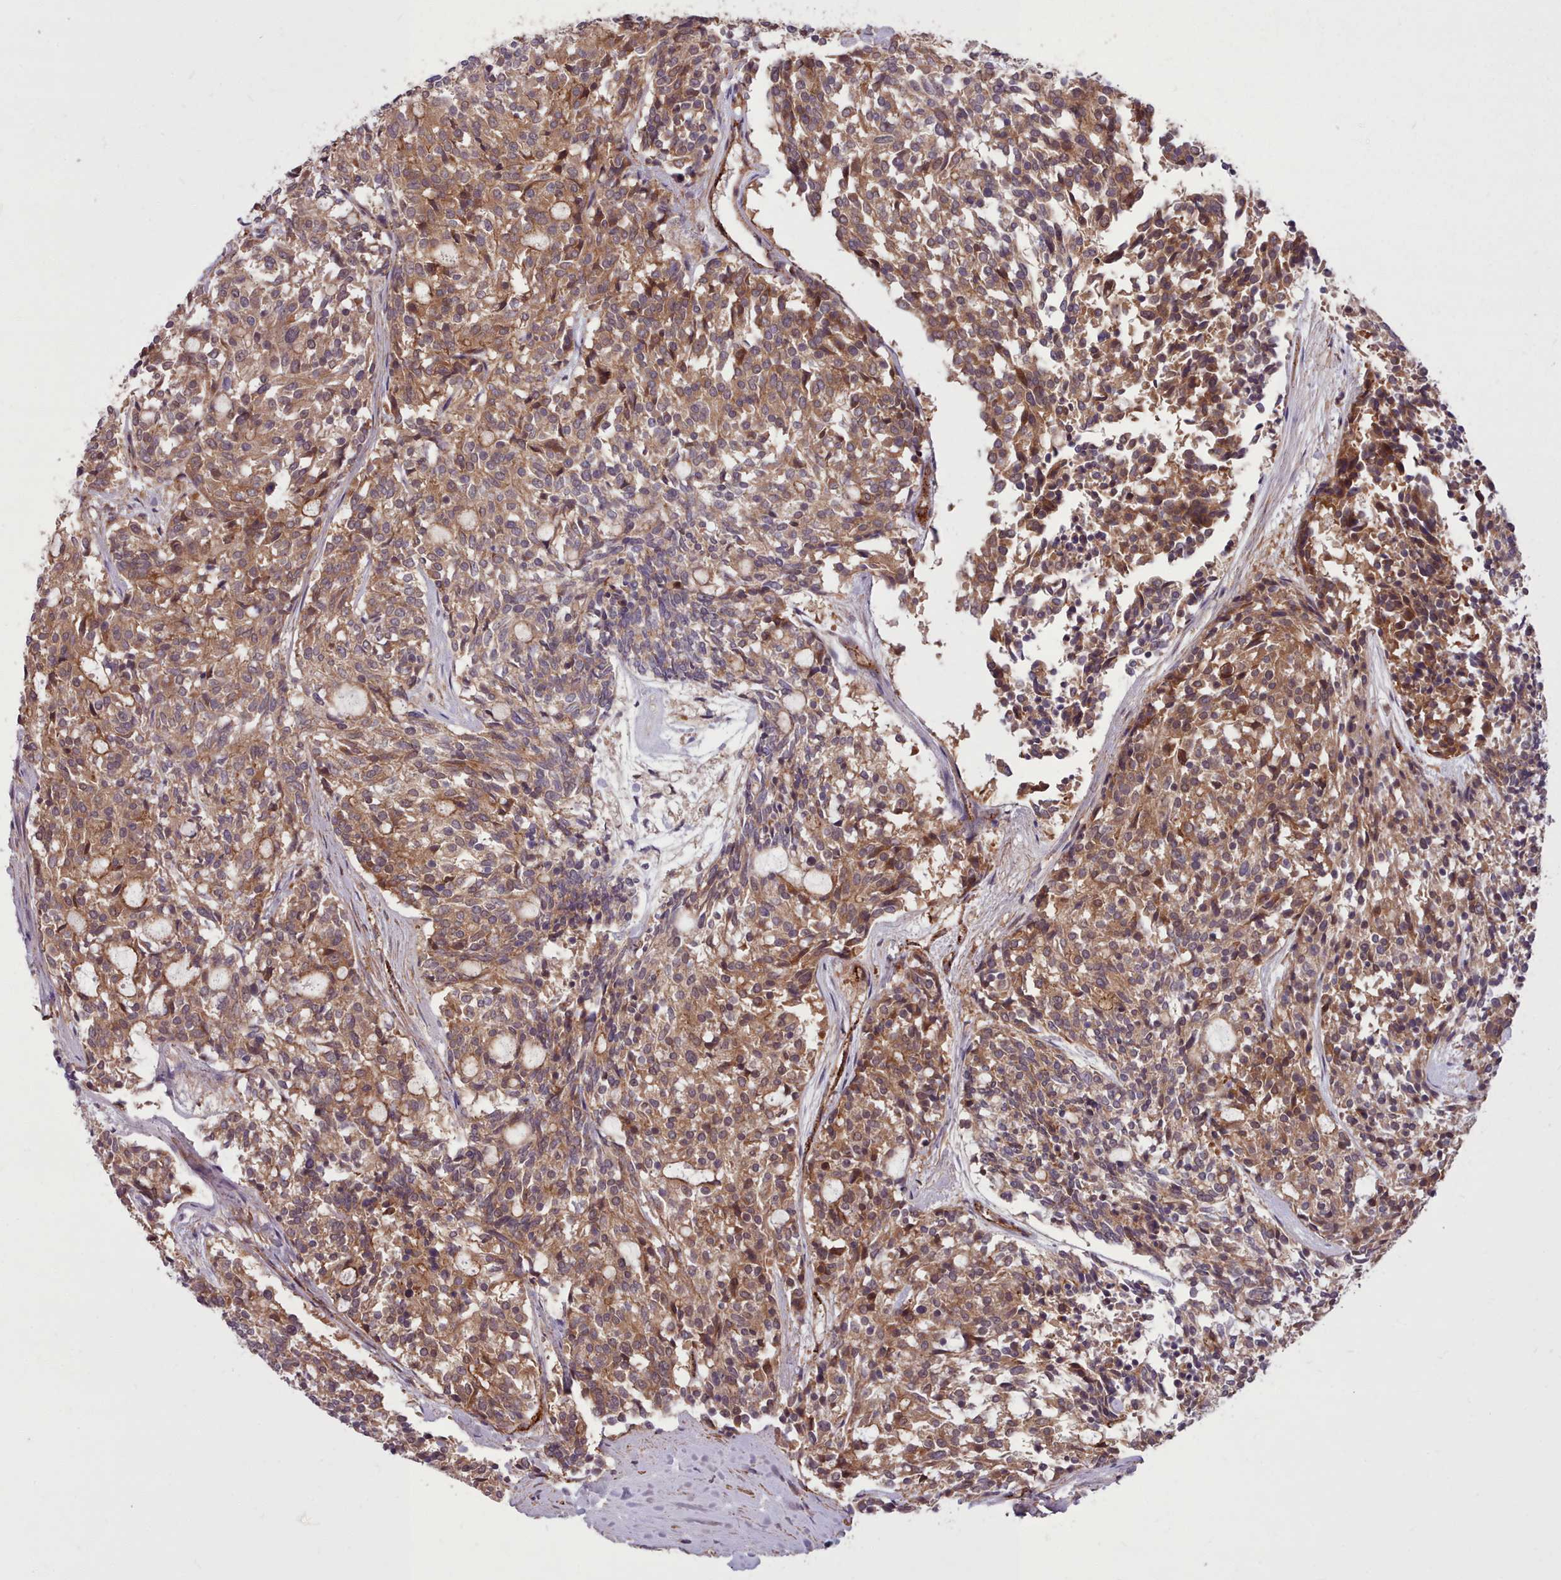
{"staining": {"intensity": "moderate", "quantity": ">75%", "location": "cytoplasmic/membranous"}, "tissue": "carcinoid", "cell_type": "Tumor cells", "image_type": "cancer", "snomed": [{"axis": "morphology", "description": "Carcinoid, malignant, NOS"}, {"axis": "topography", "description": "Pancreas"}], "caption": "Immunohistochemical staining of human carcinoid reveals moderate cytoplasmic/membranous protein staining in approximately >75% of tumor cells. (brown staining indicates protein expression, while blue staining denotes nuclei).", "gene": "STUB1", "patient": {"sex": "female", "age": 54}}